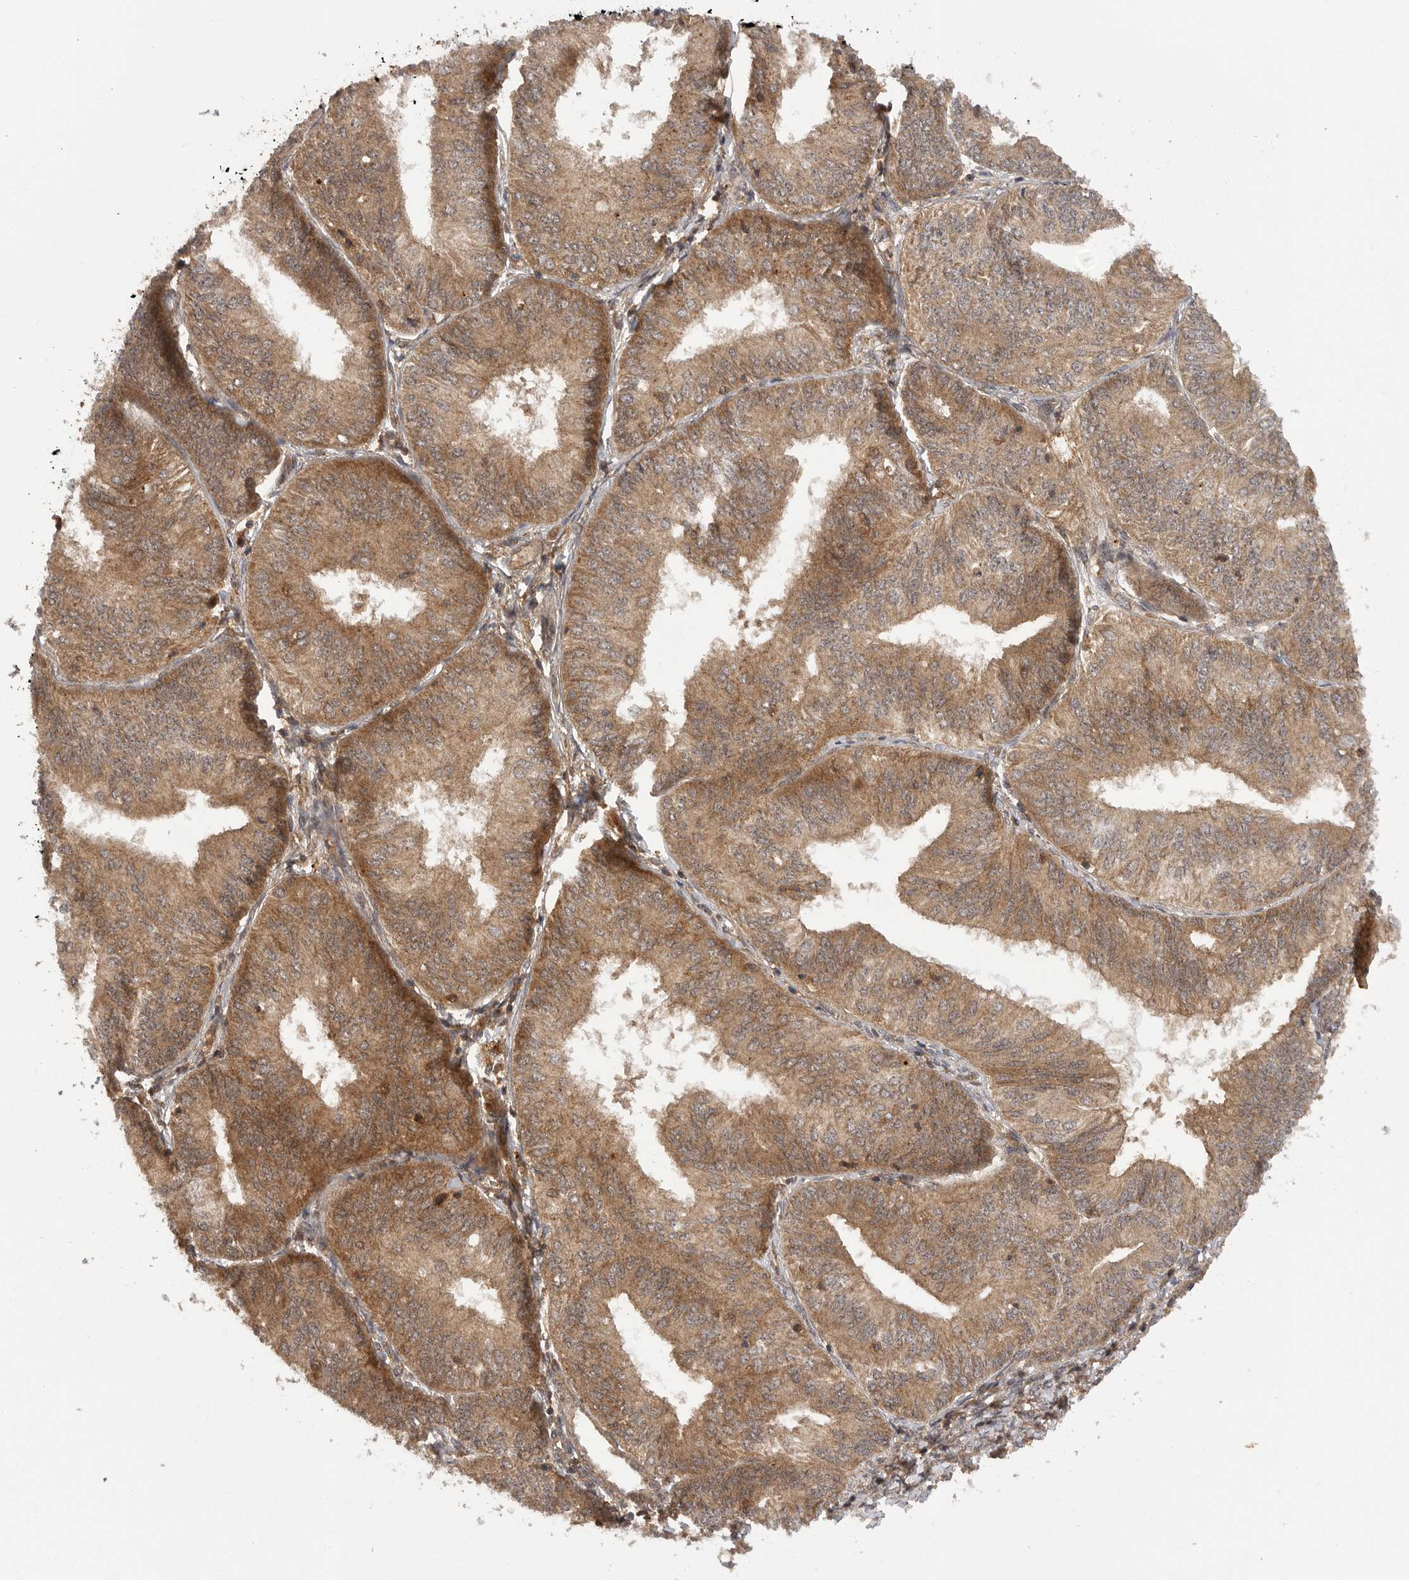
{"staining": {"intensity": "moderate", "quantity": ">75%", "location": "cytoplasmic/membranous"}, "tissue": "endometrial cancer", "cell_type": "Tumor cells", "image_type": "cancer", "snomed": [{"axis": "morphology", "description": "Adenocarcinoma, NOS"}, {"axis": "topography", "description": "Endometrium"}], "caption": "Immunohistochemical staining of human endometrial cancer reveals medium levels of moderate cytoplasmic/membranous staining in about >75% of tumor cells.", "gene": "PRDX4", "patient": {"sex": "female", "age": 58}}